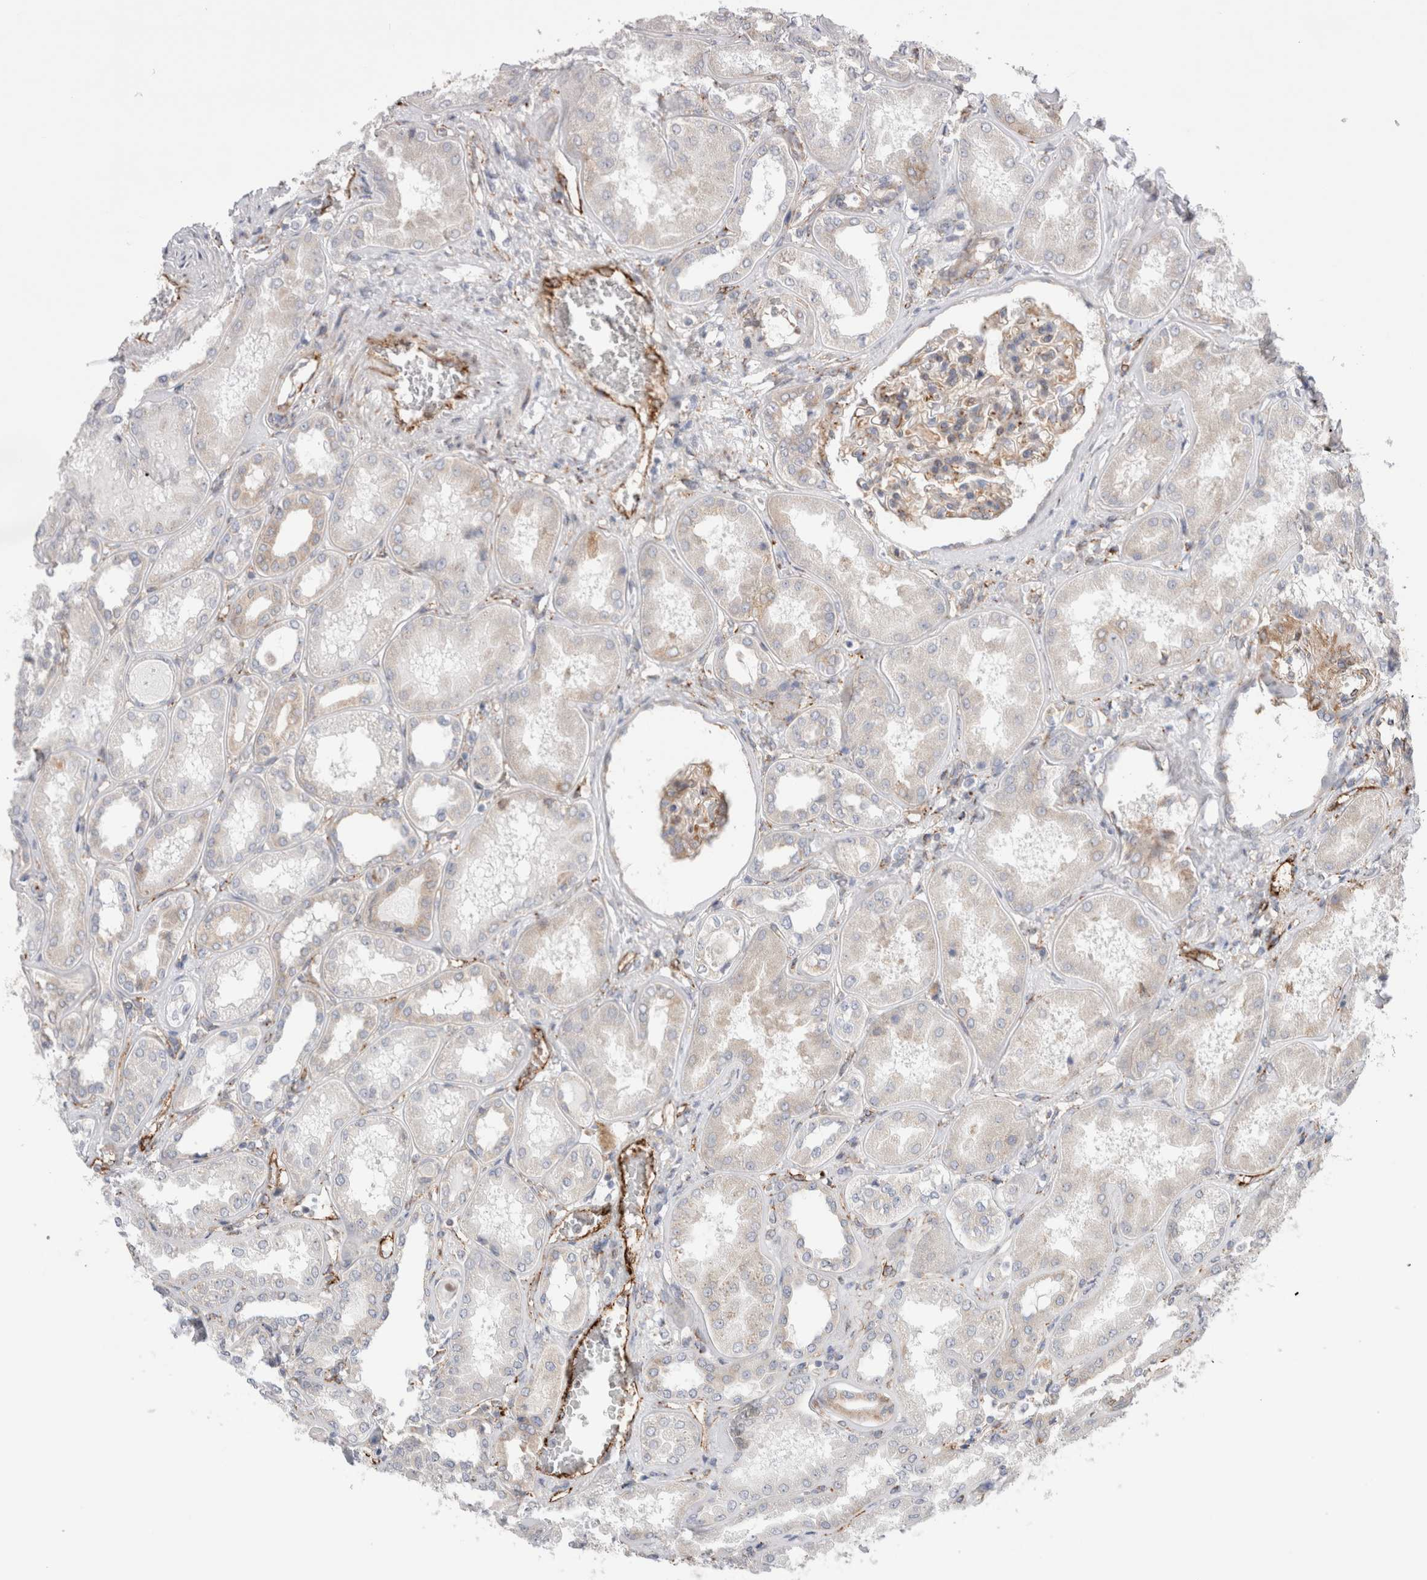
{"staining": {"intensity": "weak", "quantity": ">75%", "location": "cytoplasmic/membranous"}, "tissue": "kidney", "cell_type": "Cells in glomeruli", "image_type": "normal", "snomed": [{"axis": "morphology", "description": "Normal tissue, NOS"}, {"axis": "topography", "description": "Kidney"}], "caption": "Immunohistochemical staining of unremarkable kidney shows >75% levels of weak cytoplasmic/membranous protein staining in approximately >75% of cells in glomeruli.", "gene": "CNPY4", "patient": {"sex": "female", "age": 56}}